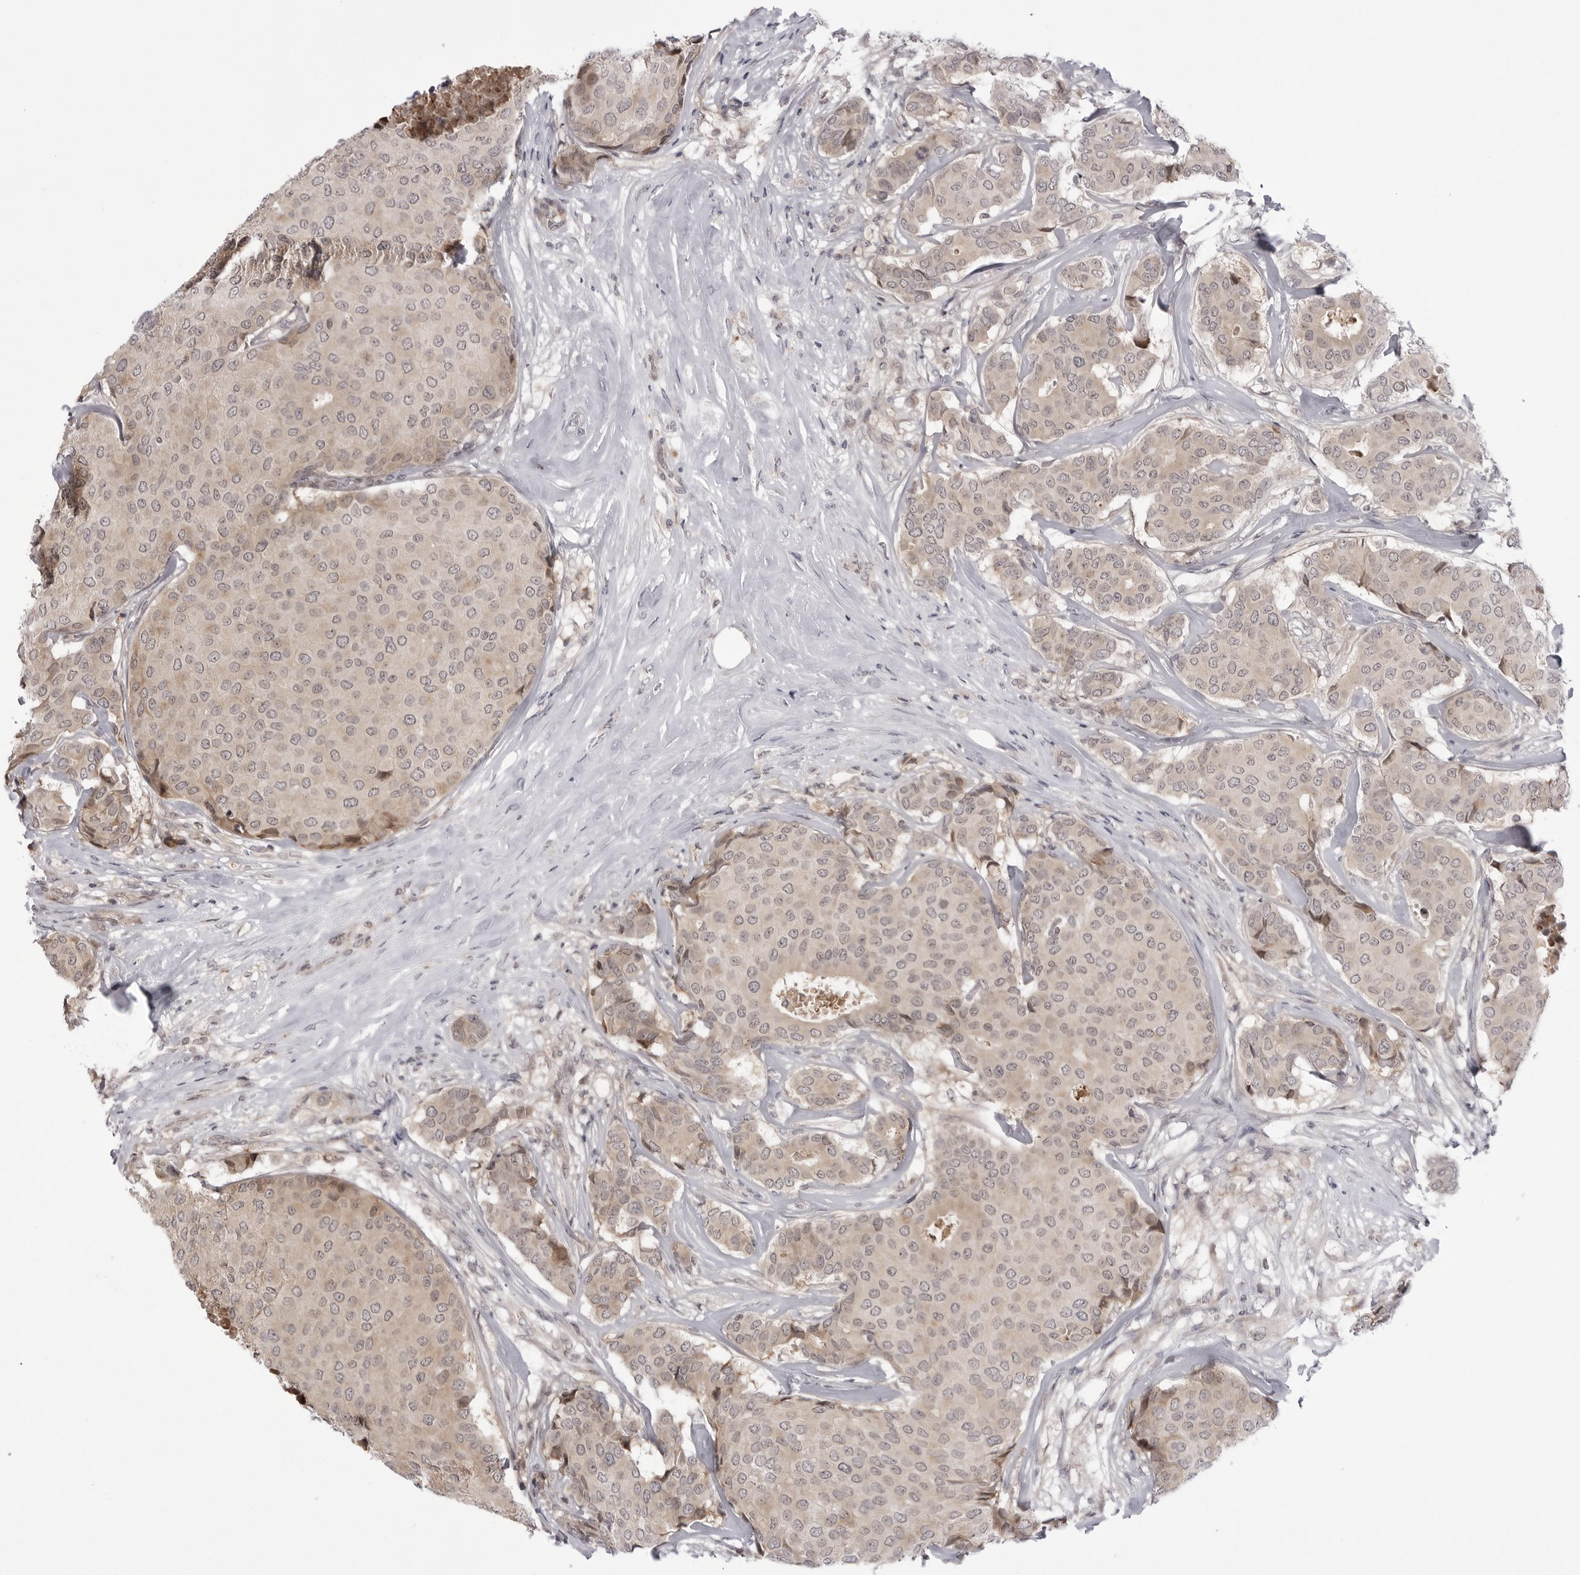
{"staining": {"intensity": "weak", "quantity": ">75%", "location": "cytoplasmic/membranous,nuclear"}, "tissue": "breast cancer", "cell_type": "Tumor cells", "image_type": "cancer", "snomed": [{"axis": "morphology", "description": "Duct carcinoma"}, {"axis": "topography", "description": "Breast"}], "caption": "DAB immunohistochemical staining of human breast cancer (infiltrating ductal carcinoma) displays weak cytoplasmic/membranous and nuclear protein expression in approximately >75% of tumor cells. The staining was performed using DAB (3,3'-diaminobenzidine) to visualize the protein expression in brown, while the nuclei were stained in blue with hematoxylin (Magnification: 20x).", "gene": "PTK2B", "patient": {"sex": "female", "age": 75}}